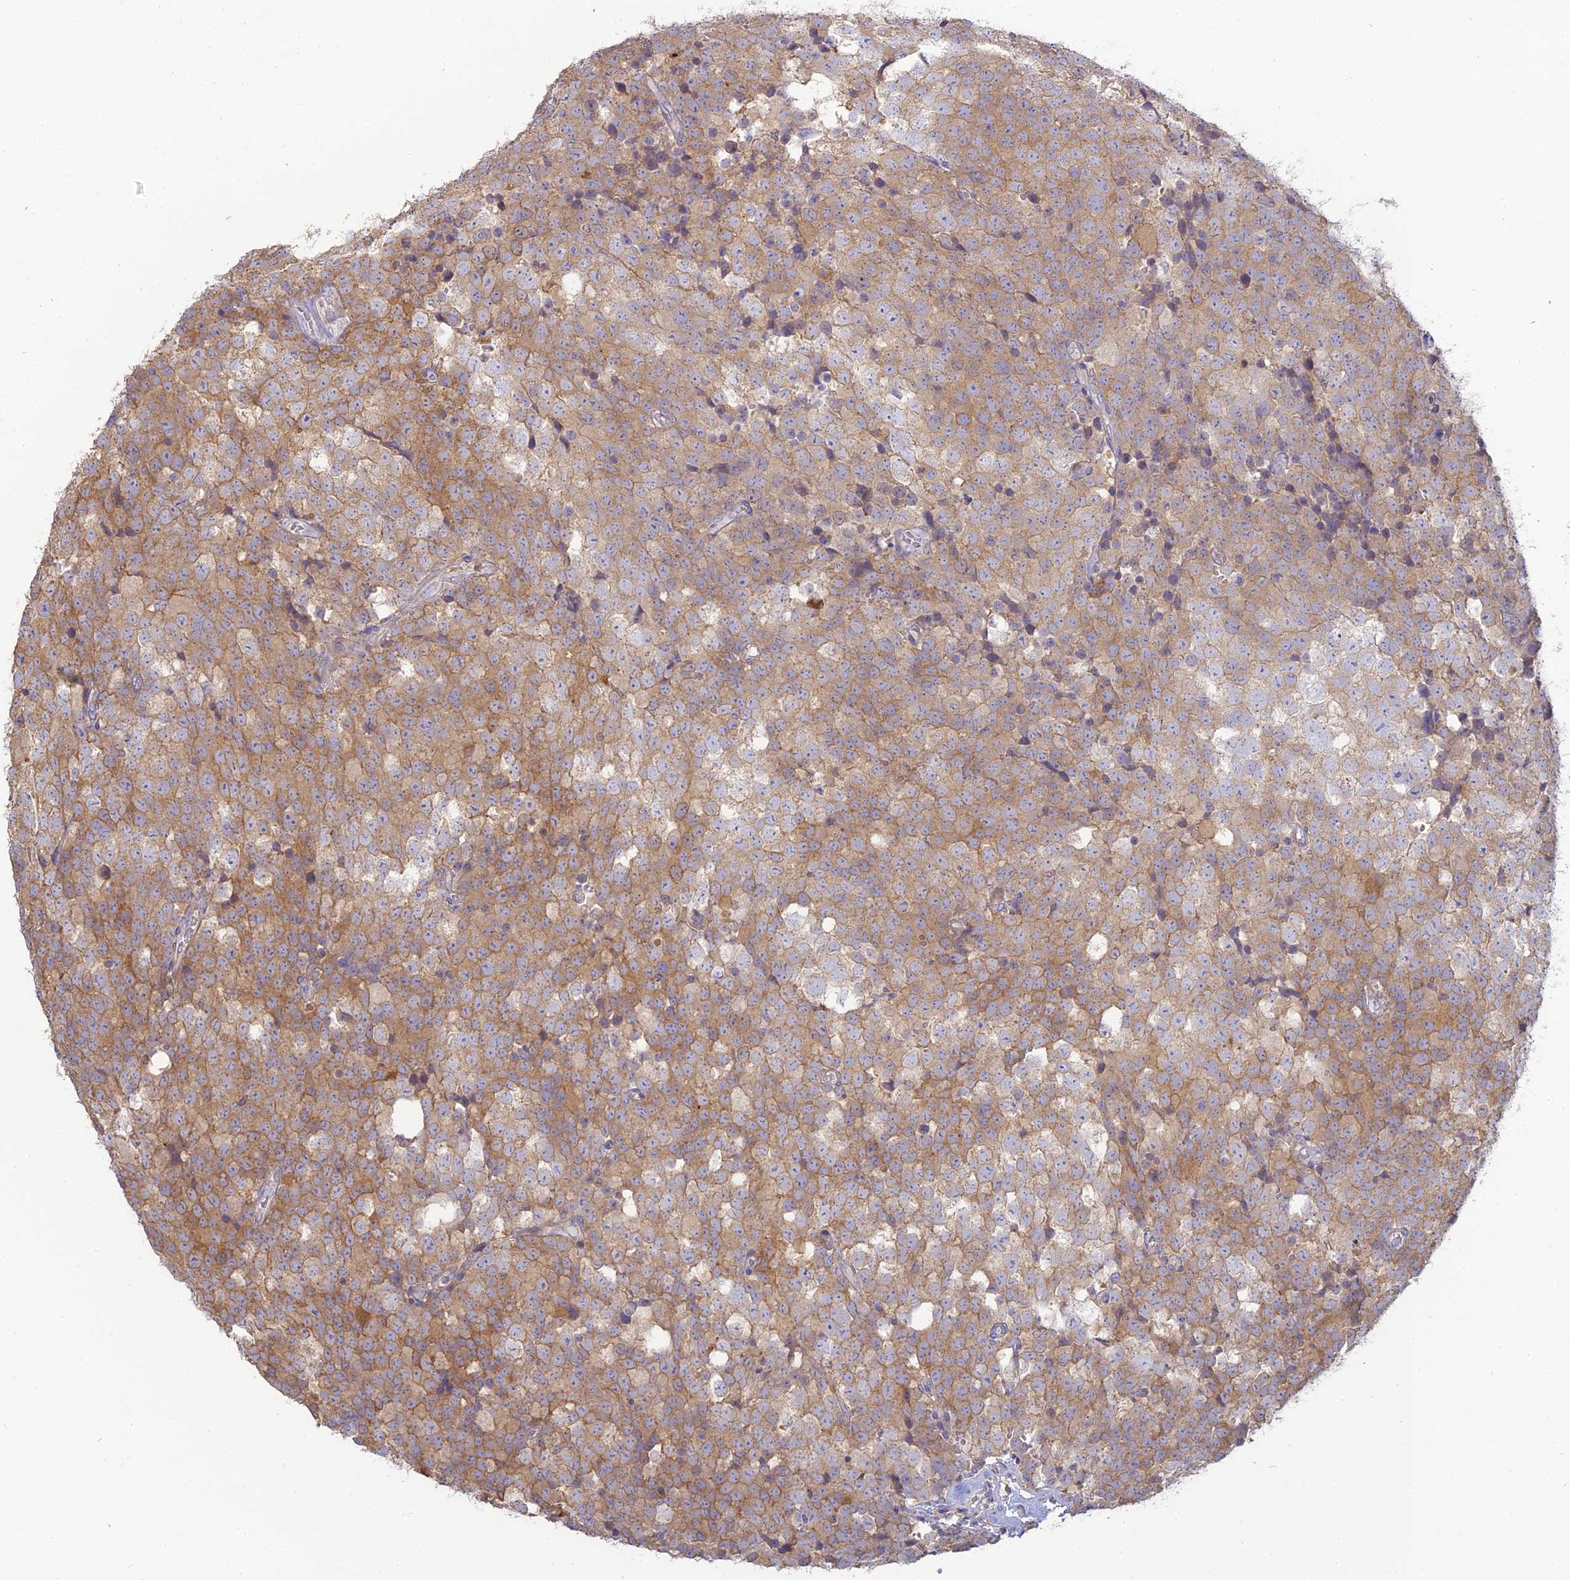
{"staining": {"intensity": "moderate", "quantity": ">75%", "location": "cytoplasmic/membranous"}, "tissue": "testis cancer", "cell_type": "Tumor cells", "image_type": "cancer", "snomed": [{"axis": "morphology", "description": "Seminoma, NOS"}, {"axis": "topography", "description": "Testis"}], "caption": "Protein analysis of testis cancer (seminoma) tissue reveals moderate cytoplasmic/membranous staining in approximately >75% of tumor cells.", "gene": "SFT2D2", "patient": {"sex": "male", "age": 71}}